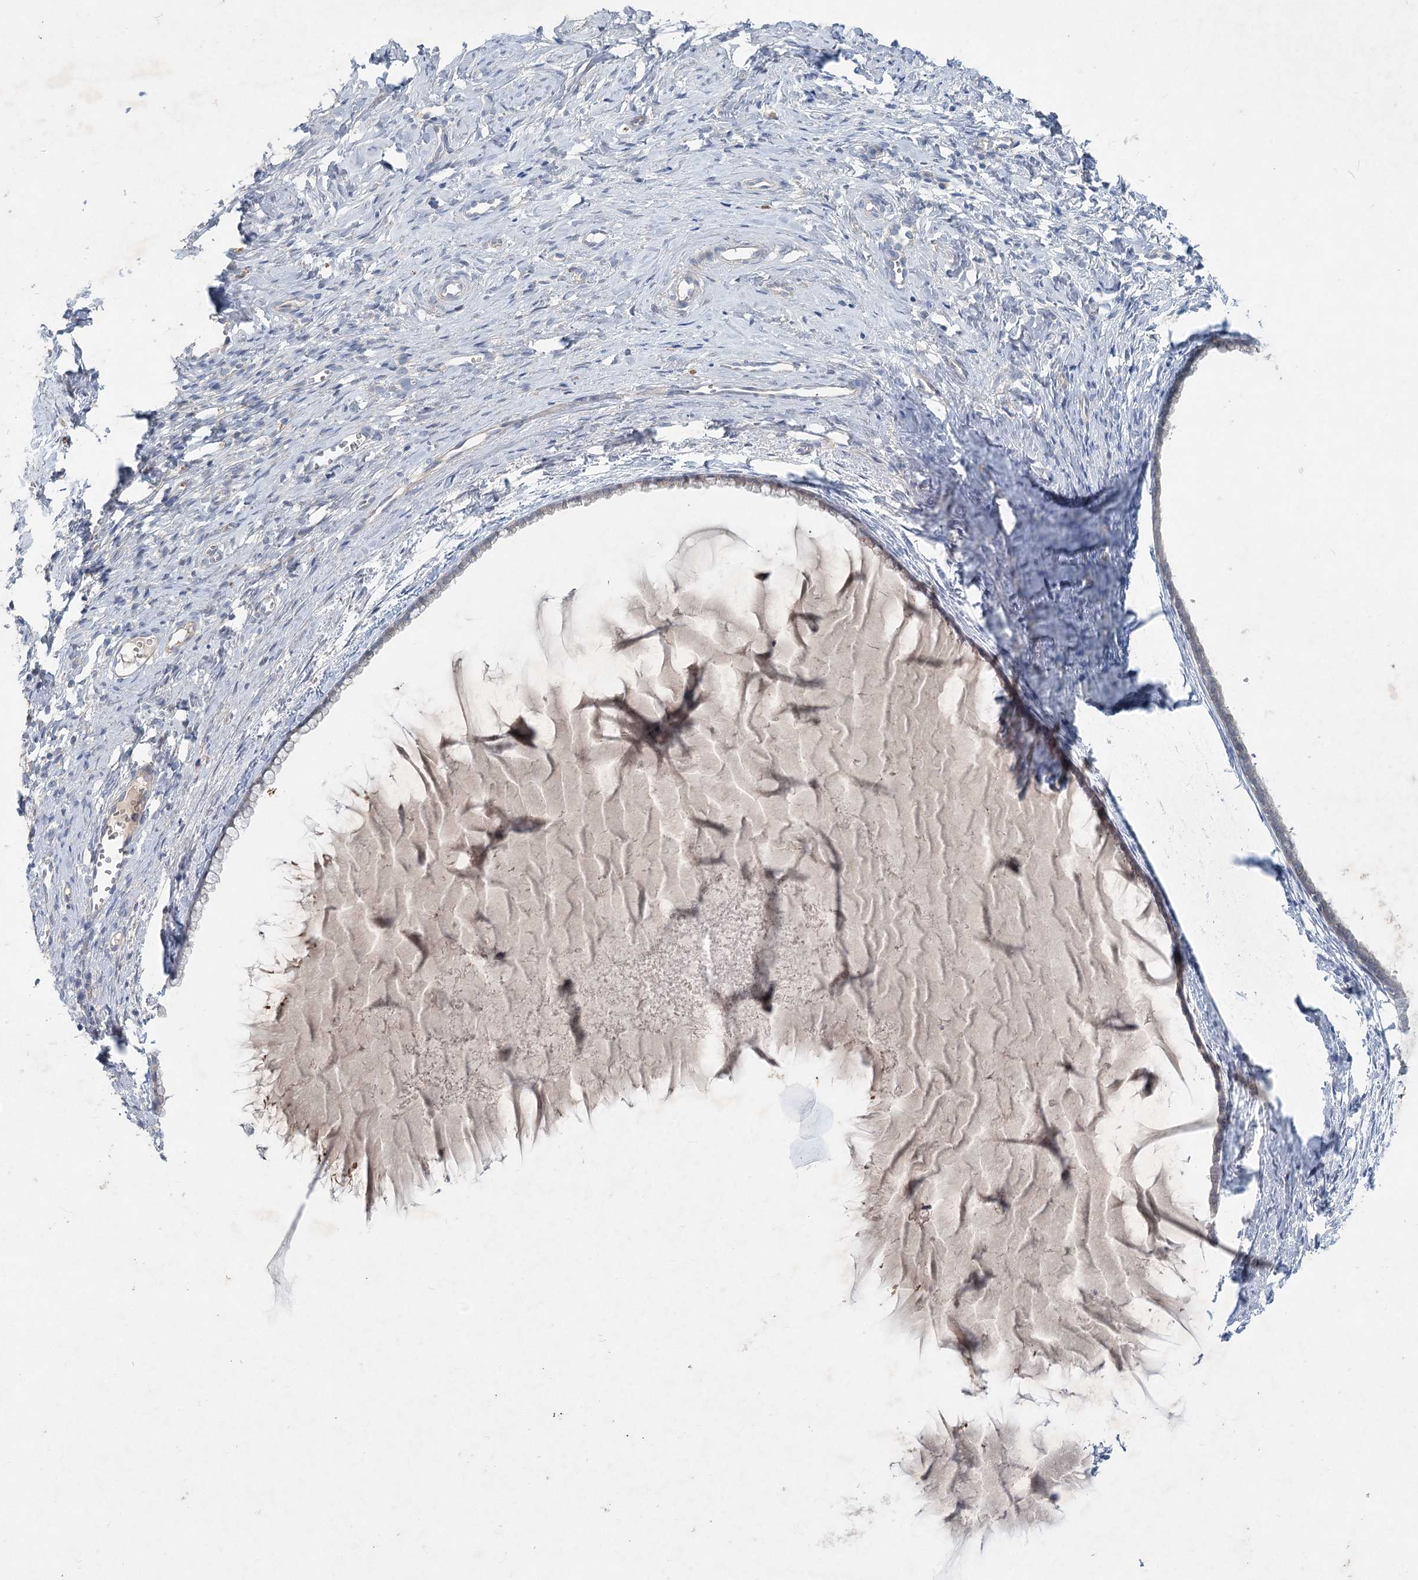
{"staining": {"intensity": "negative", "quantity": "none", "location": "none"}, "tissue": "cervix", "cell_type": "Glandular cells", "image_type": "normal", "snomed": [{"axis": "morphology", "description": "Normal tissue, NOS"}, {"axis": "topography", "description": "Cervix"}], "caption": "Immunohistochemistry micrograph of normal cervix: cervix stained with DAB (3,3'-diaminobenzidine) reveals no significant protein positivity in glandular cells. (DAB IHC, high magnification).", "gene": "DNMBP", "patient": {"sex": "female", "age": 75}}